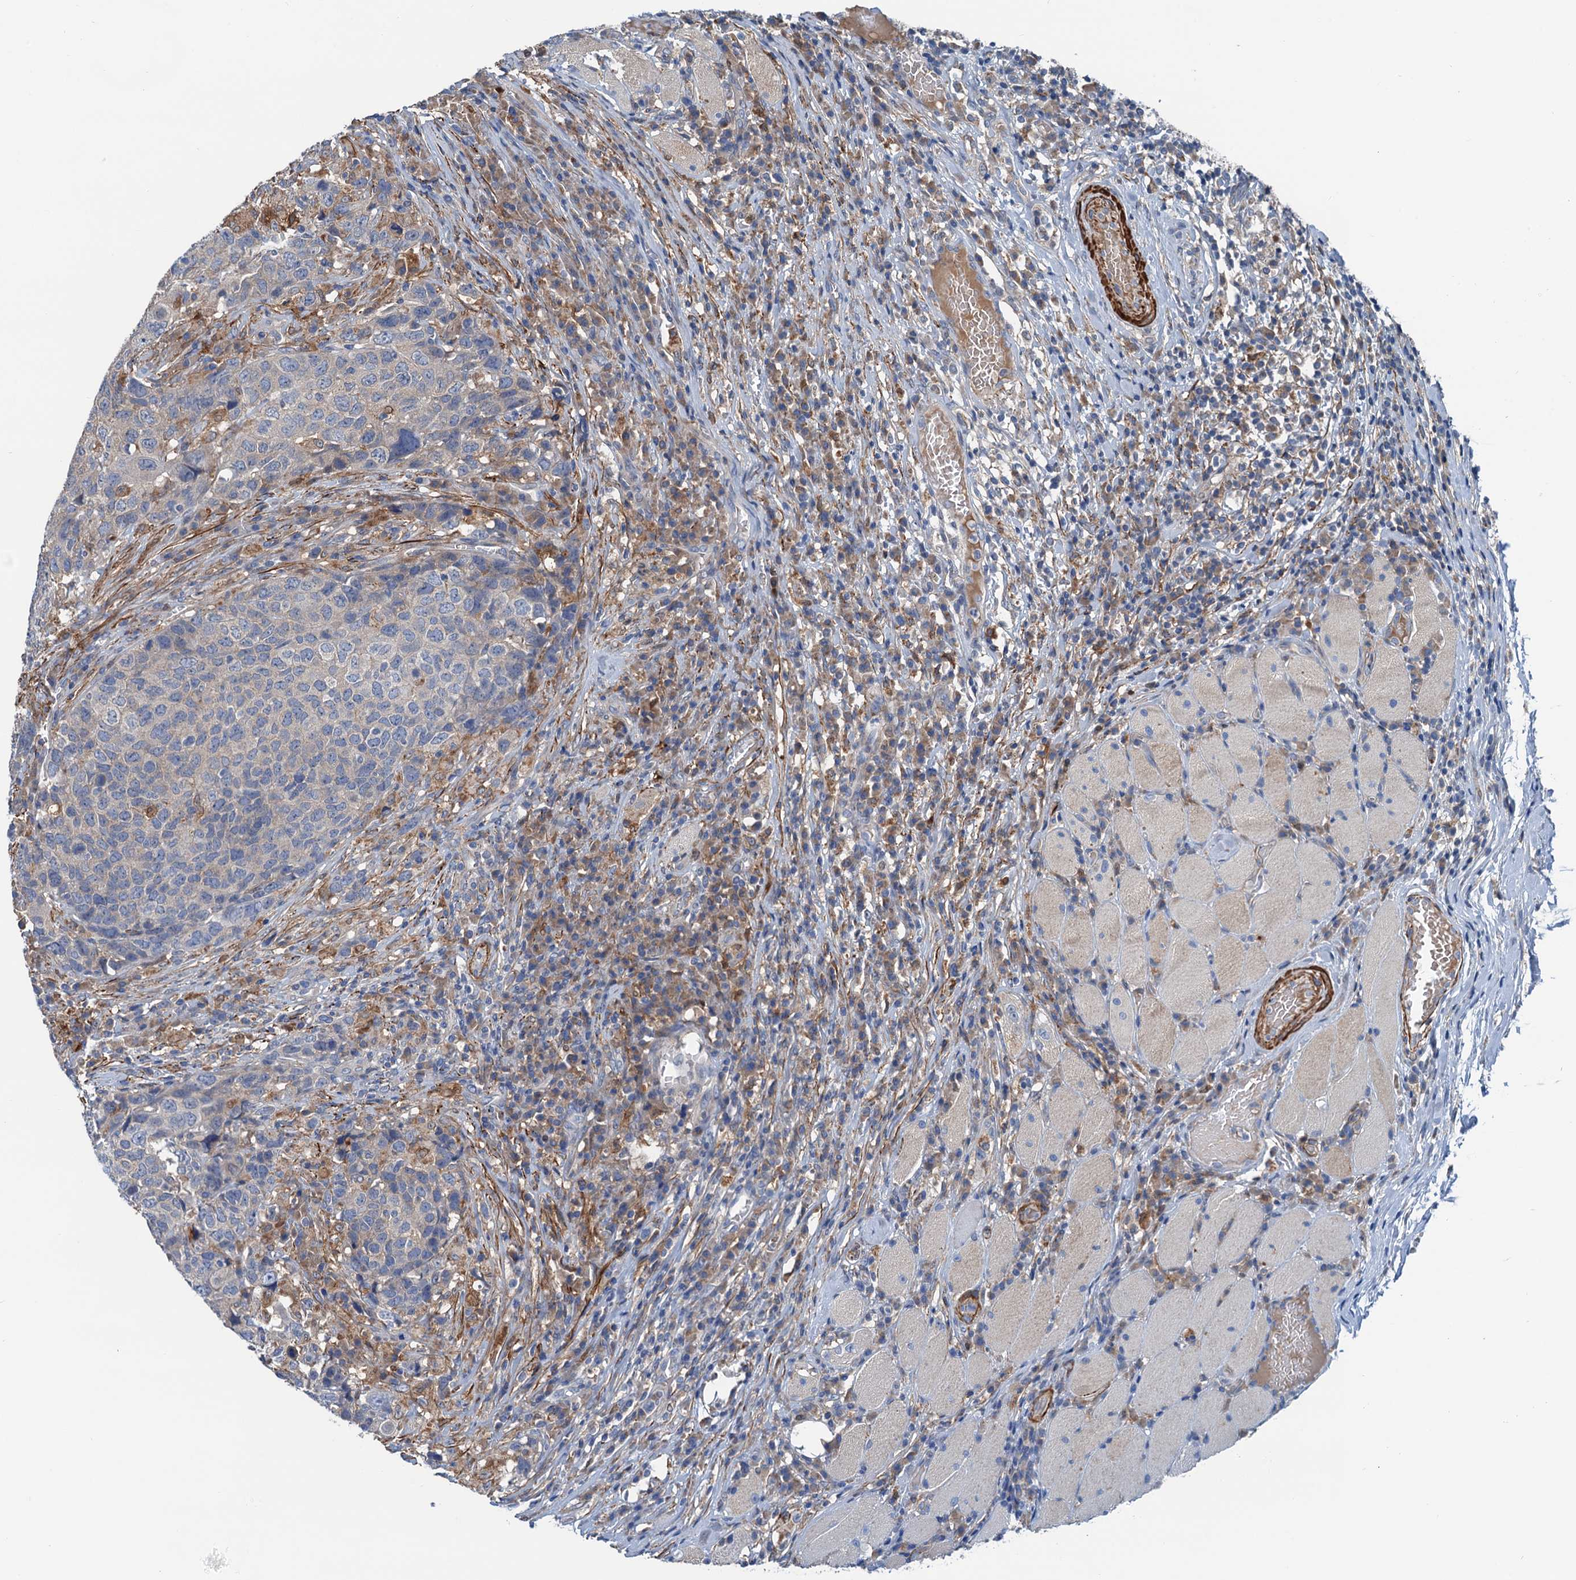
{"staining": {"intensity": "weak", "quantity": "<25%", "location": "cytoplasmic/membranous"}, "tissue": "head and neck cancer", "cell_type": "Tumor cells", "image_type": "cancer", "snomed": [{"axis": "morphology", "description": "Squamous cell carcinoma, NOS"}, {"axis": "topography", "description": "Head-Neck"}], "caption": "Immunohistochemical staining of human head and neck squamous cell carcinoma reveals no significant staining in tumor cells. (DAB immunohistochemistry (IHC) visualized using brightfield microscopy, high magnification).", "gene": "CSTPP1", "patient": {"sex": "male", "age": 66}}